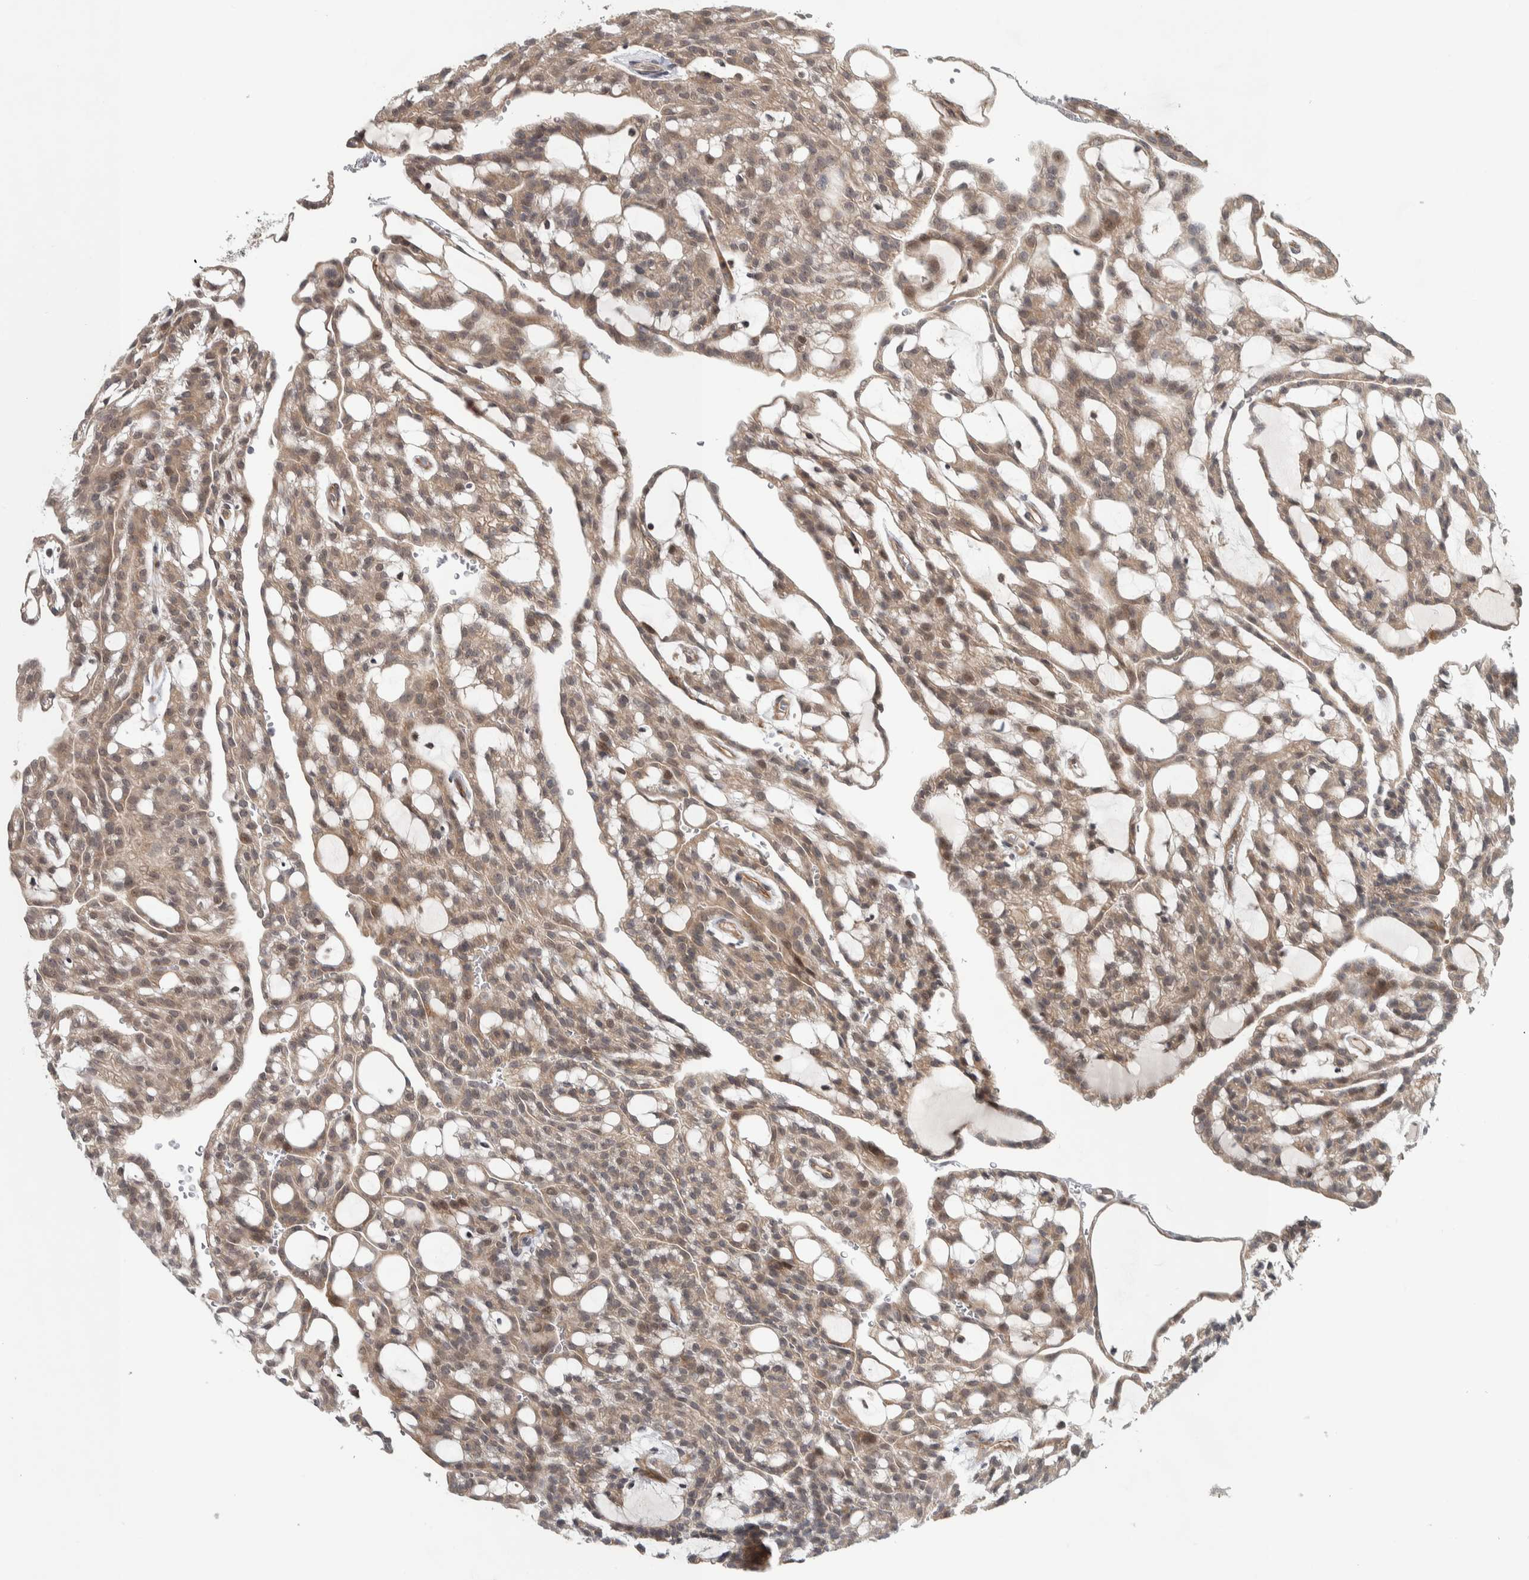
{"staining": {"intensity": "weak", "quantity": ">75%", "location": "cytoplasmic/membranous"}, "tissue": "renal cancer", "cell_type": "Tumor cells", "image_type": "cancer", "snomed": [{"axis": "morphology", "description": "Adenocarcinoma, NOS"}, {"axis": "topography", "description": "Kidney"}], "caption": "Protein staining of renal cancer (adenocarcinoma) tissue reveals weak cytoplasmic/membranous staining in about >75% of tumor cells. (Stains: DAB in brown, nuclei in blue, Microscopy: brightfield microscopy at high magnification).", "gene": "TBC1D31", "patient": {"sex": "male", "age": 63}}